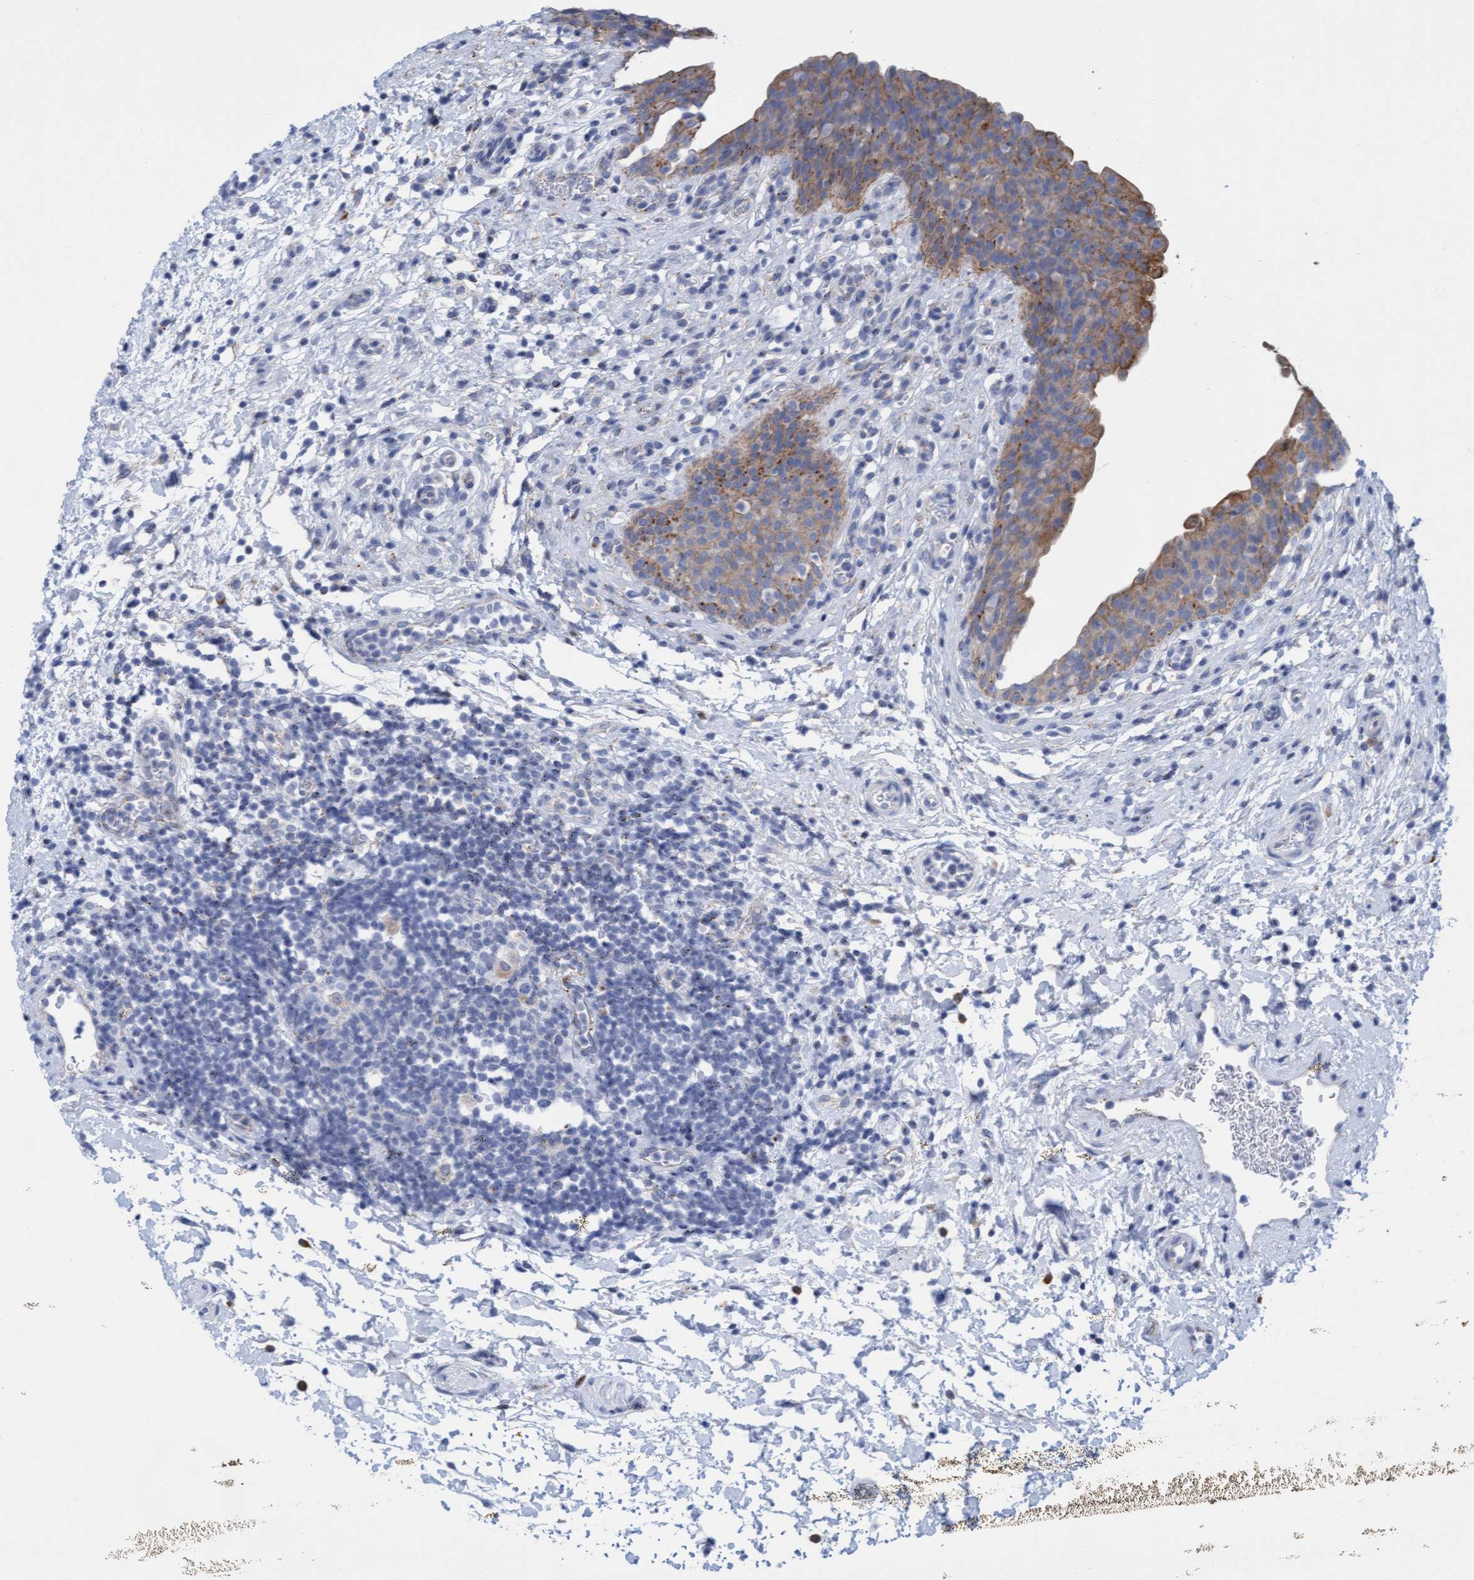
{"staining": {"intensity": "moderate", "quantity": ">75%", "location": "cytoplasmic/membranous"}, "tissue": "urinary bladder", "cell_type": "Urothelial cells", "image_type": "normal", "snomed": [{"axis": "morphology", "description": "Normal tissue, NOS"}, {"axis": "topography", "description": "Urinary bladder"}], "caption": "This is a histology image of immunohistochemistry staining of unremarkable urinary bladder, which shows moderate positivity in the cytoplasmic/membranous of urothelial cells.", "gene": "SGSH", "patient": {"sex": "male", "age": 37}}